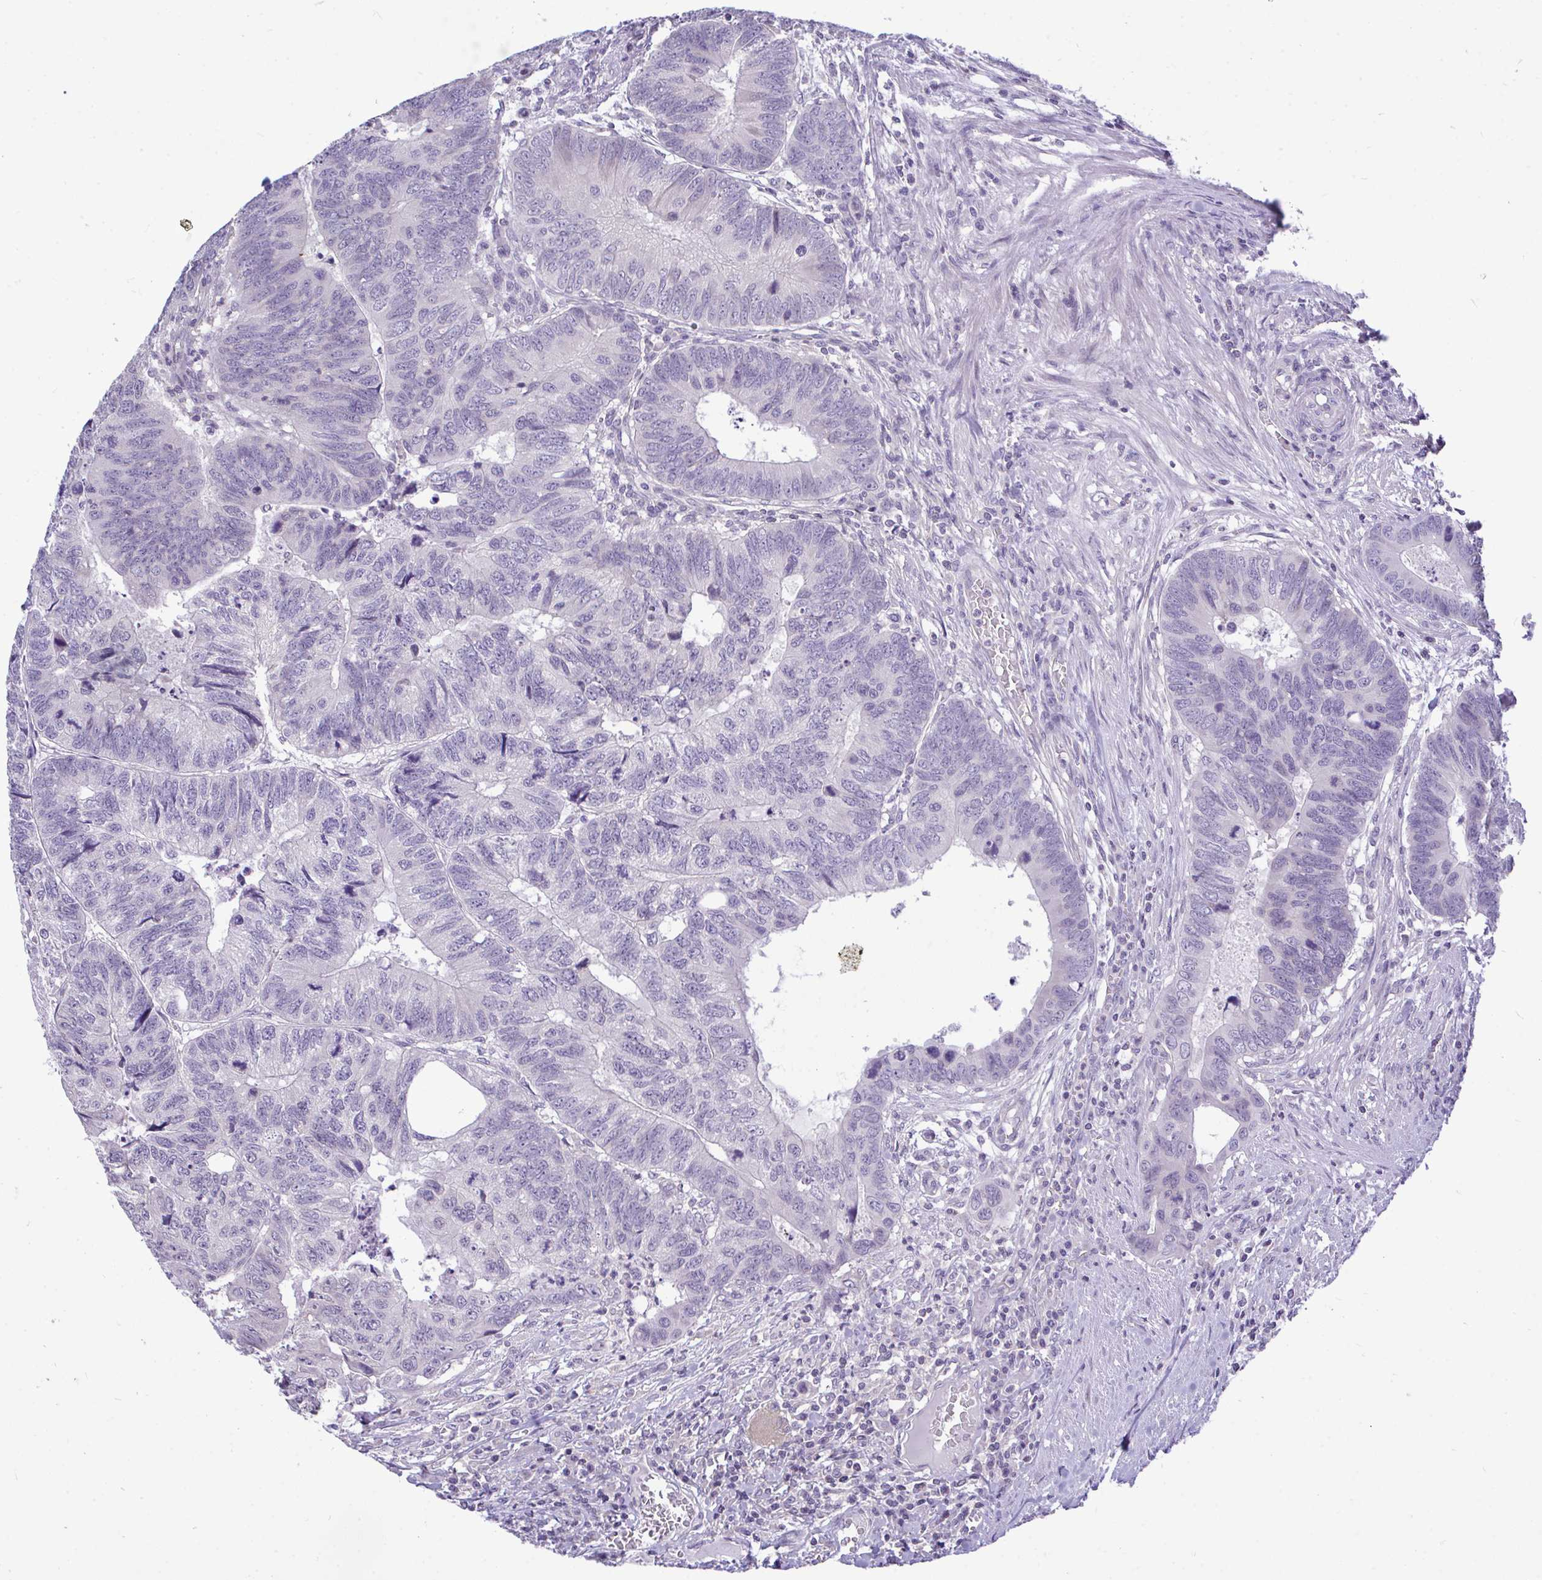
{"staining": {"intensity": "negative", "quantity": "none", "location": "none"}, "tissue": "colorectal cancer", "cell_type": "Tumor cells", "image_type": "cancer", "snomed": [{"axis": "morphology", "description": "Adenocarcinoma, NOS"}, {"axis": "topography", "description": "Colon"}], "caption": "Colorectal adenocarcinoma was stained to show a protein in brown. There is no significant expression in tumor cells.", "gene": "PIGK", "patient": {"sex": "male", "age": 62}}